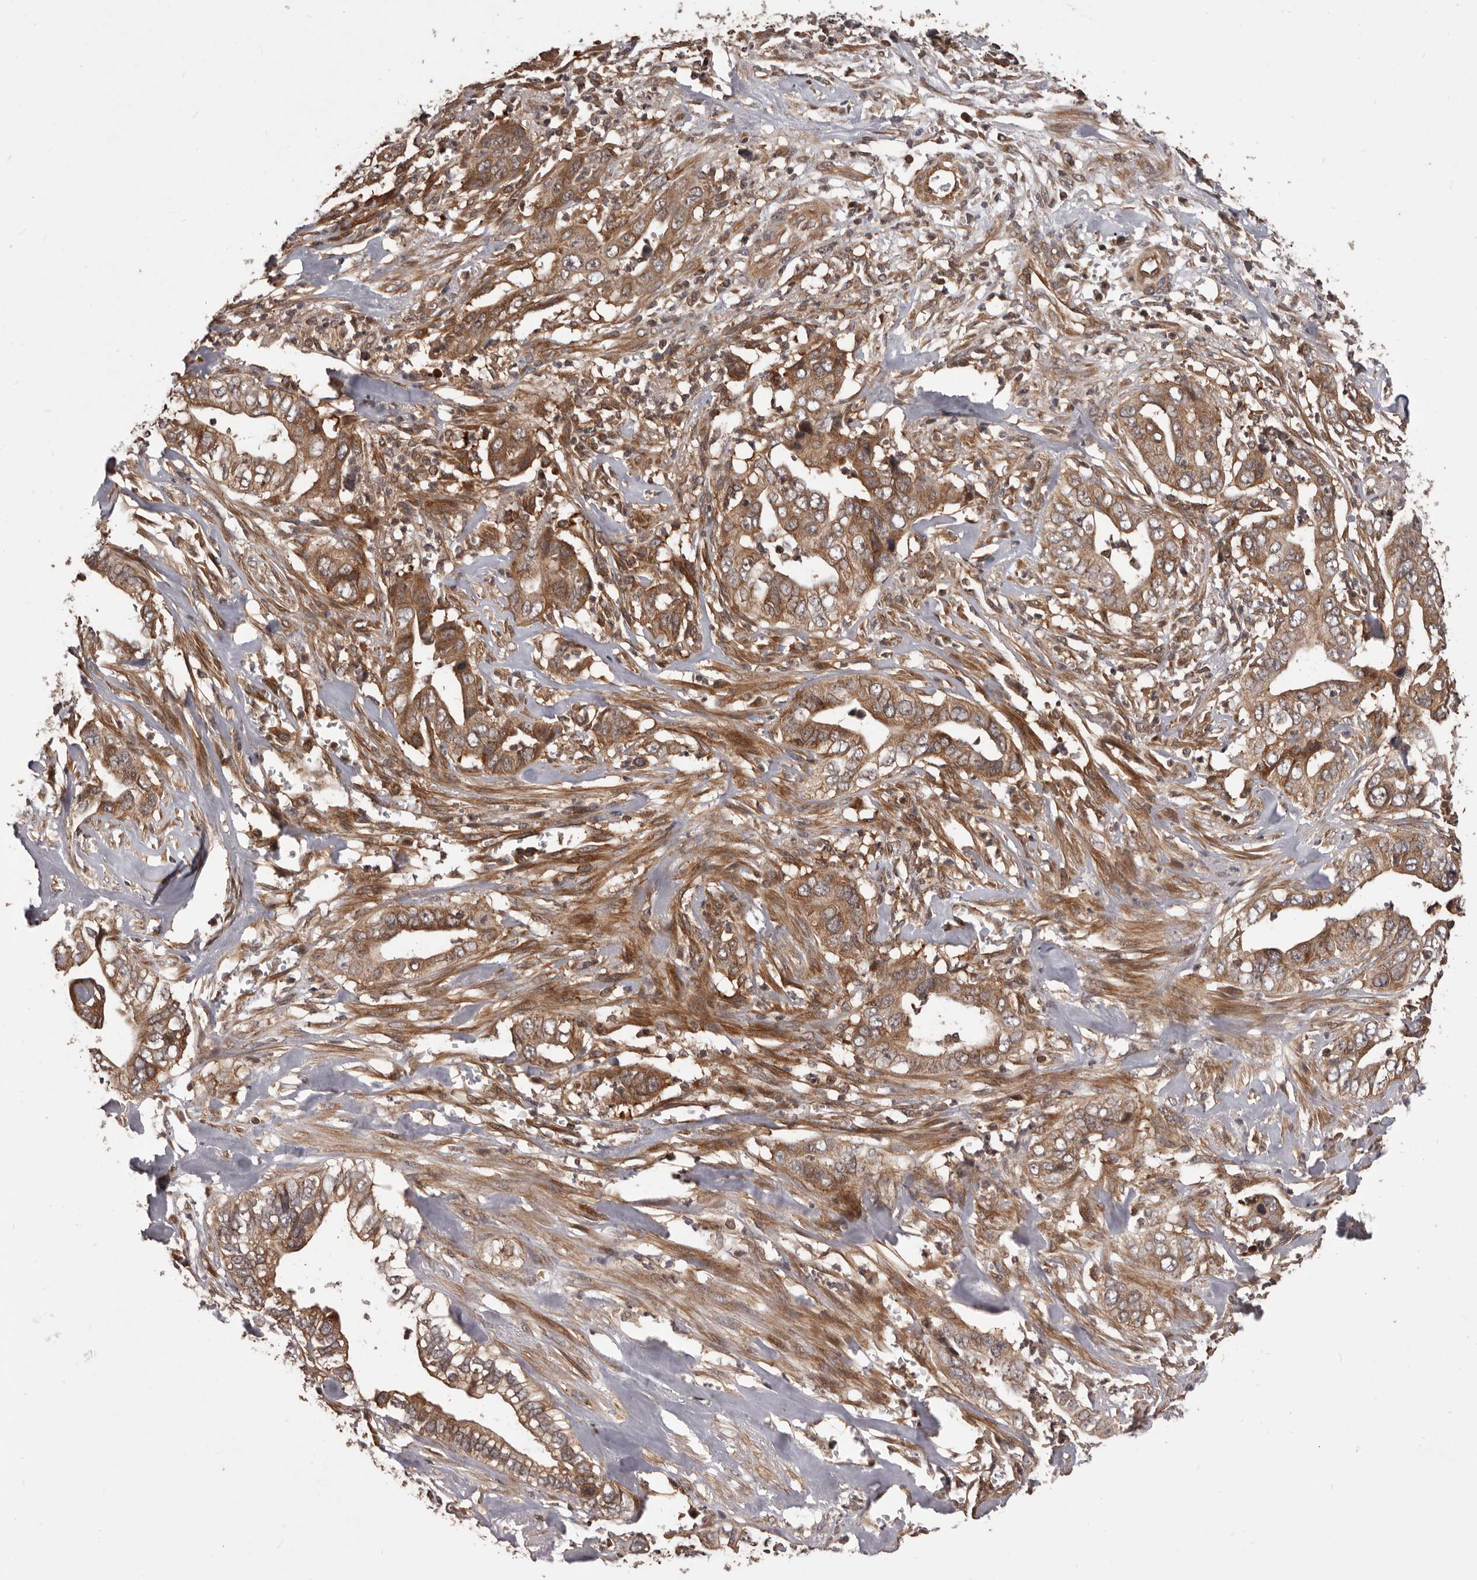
{"staining": {"intensity": "moderate", "quantity": ">75%", "location": "cytoplasmic/membranous"}, "tissue": "liver cancer", "cell_type": "Tumor cells", "image_type": "cancer", "snomed": [{"axis": "morphology", "description": "Cholangiocarcinoma"}, {"axis": "topography", "description": "Liver"}], "caption": "This image exhibits IHC staining of human cholangiocarcinoma (liver), with medium moderate cytoplasmic/membranous positivity in approximately >75% of tumor cells.", "gene": "HBS1L", "patient": {"sex": "female", "age": 79}}